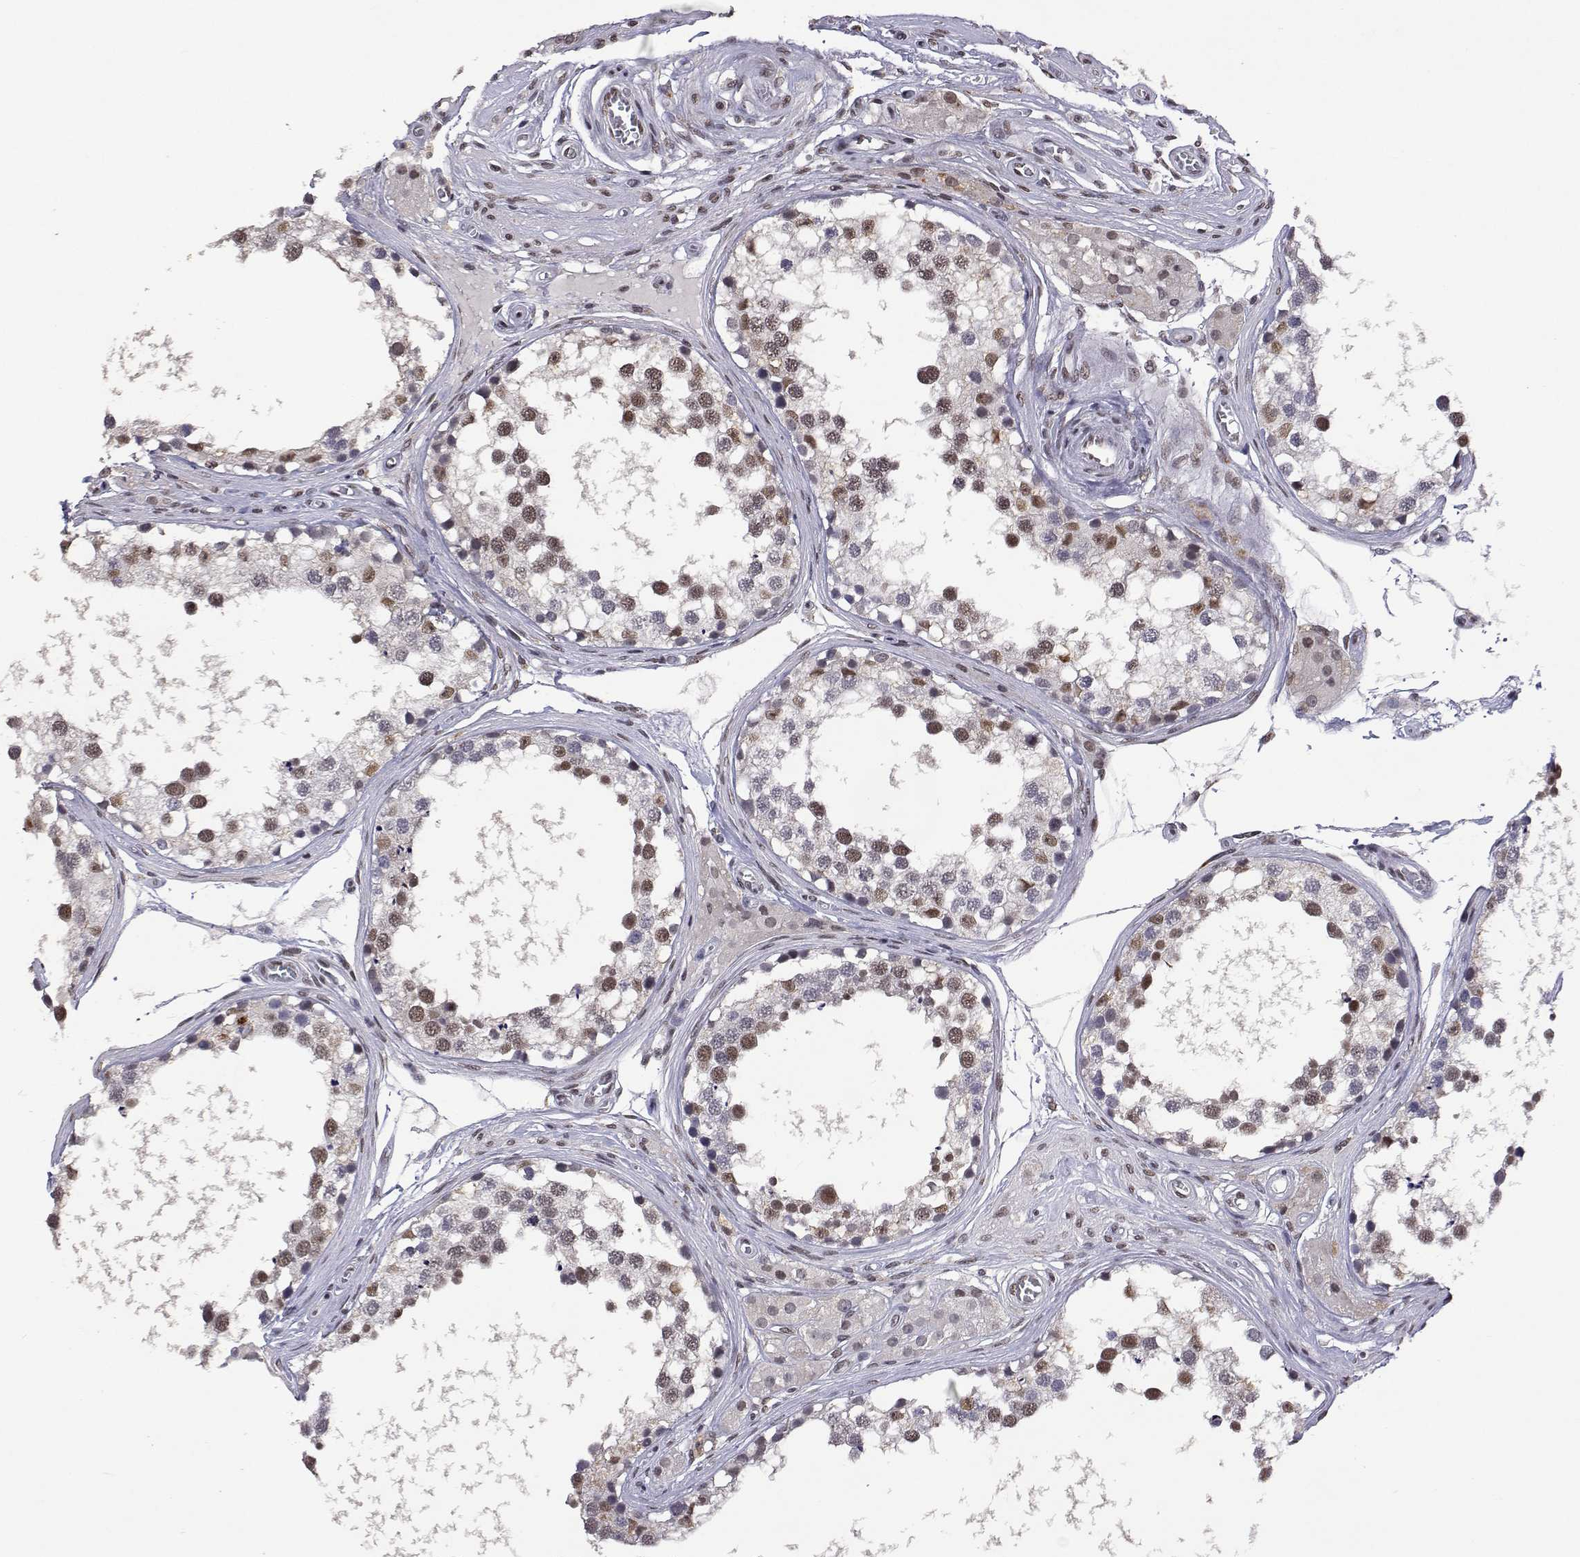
{"staining": {"intensity": "moderate", "quantity": "25%-75%", "location": "nuclear"}, "tissue": "testis", "cell_type": "Cells in seminiferous ducts", "image_type": "normal", "snomed": [{"axis": "morphology", "description": "Normal tissue, NOS"}, {"axis": "morphology", "description": "Seminoma, NOS"}, {"axis": "topography", "description": "Testis"}], "caption": "Testis stained with immunohistochemistry displays moderate nuclear staining in about 25%-75% of cells in seminiferous ducts. The protein is shown in brown color, while the nuclei are stained blue.", "gene": "HNRNPA0", "patient": {"sex": "male", "age": 65}}